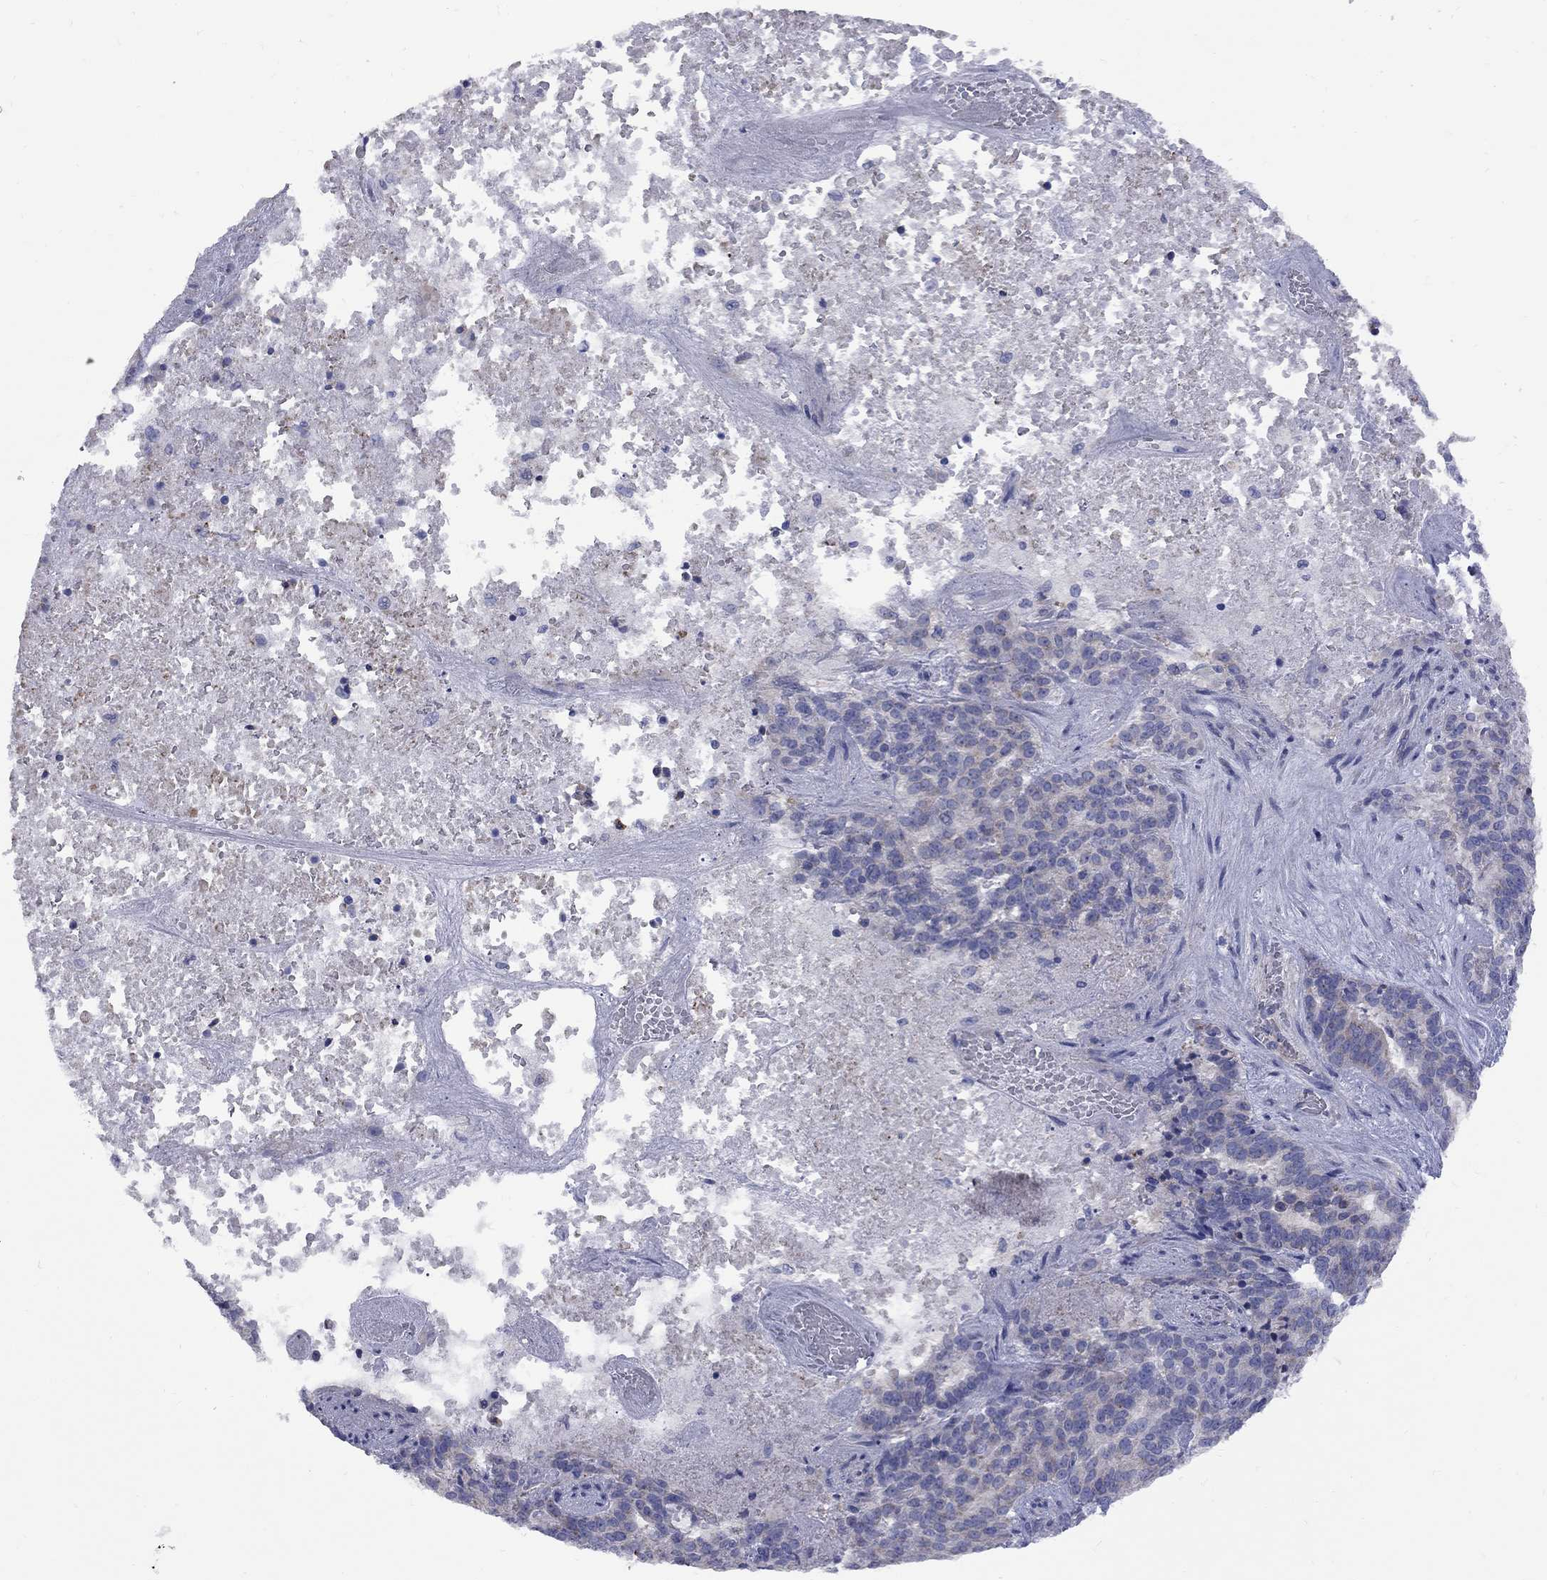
{"staining": {"intensity": "negative", "quantity": "none", "location": "none"}, "tissue": "liver cancer", "cell_type": "Tumor cells", "image_type": "cancer", "snomed": [{"axis": "morphology", "description": "Cholangiocarcinoma"}, {"axis": "topography", "description": "Liver"}], "caption": "Histopathology image shows no significant protein staining in tumor cells of liver cancer.", "gene": "ABCB4", "patient": {"sex": "female", "age": 47}}